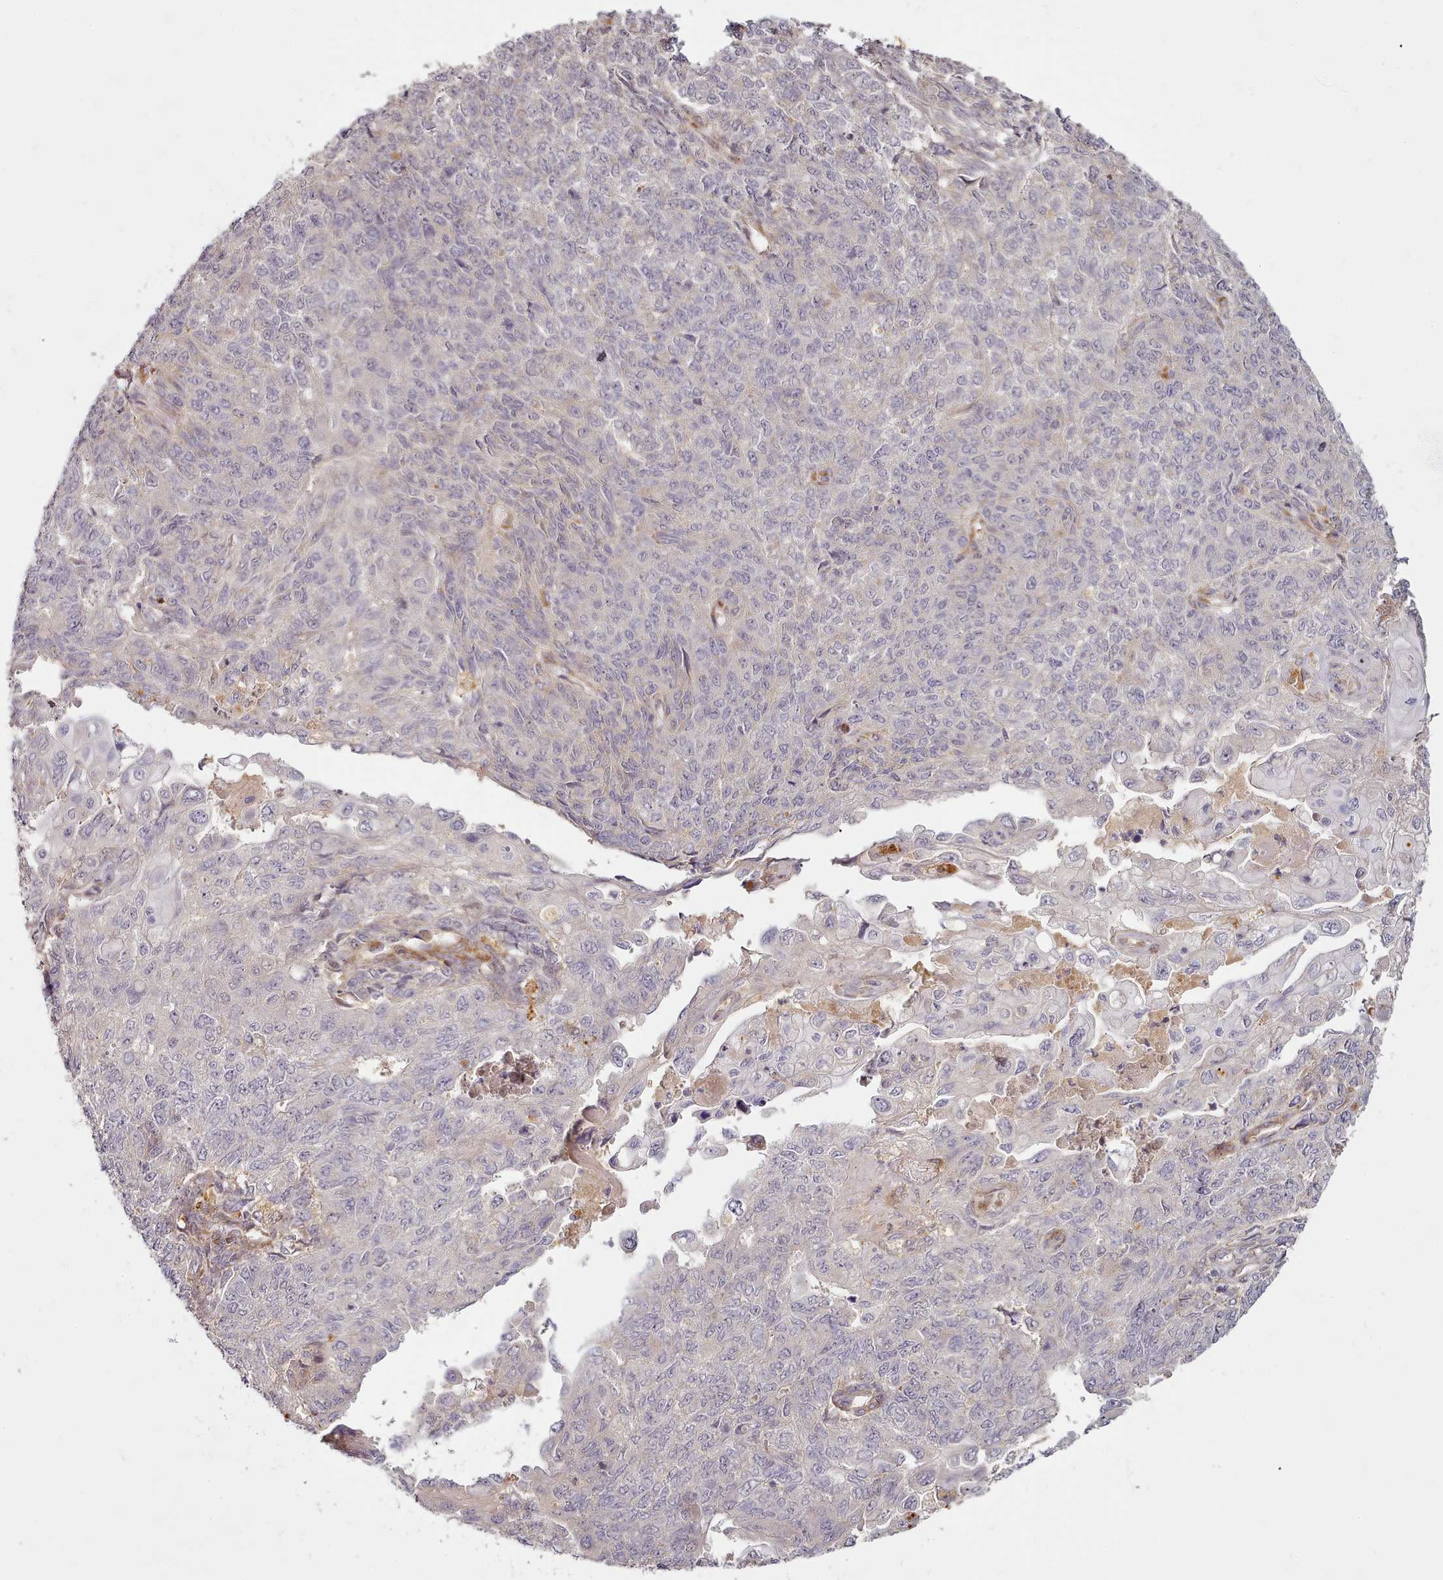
{"staining": {"intensity": "negative", "quantity": "none", "location": "none"}, "tissue": "endometrial cancer", "cell_type": "Tumor cells", "image_type": "cancer", "snomed": [{"axis": "morphology", "description": "Adenocarcinoma, NOS"}, {"axis": "topography", "description": "Endometrium"}], "caption": "IHC histopathology image of neoplastic tissue: human endometrial cancer stained with DAB displays no significant protein expression in tumor cells.", "gene": "C1QTNF5", "patient": {"sex": "female", "age": 32}}